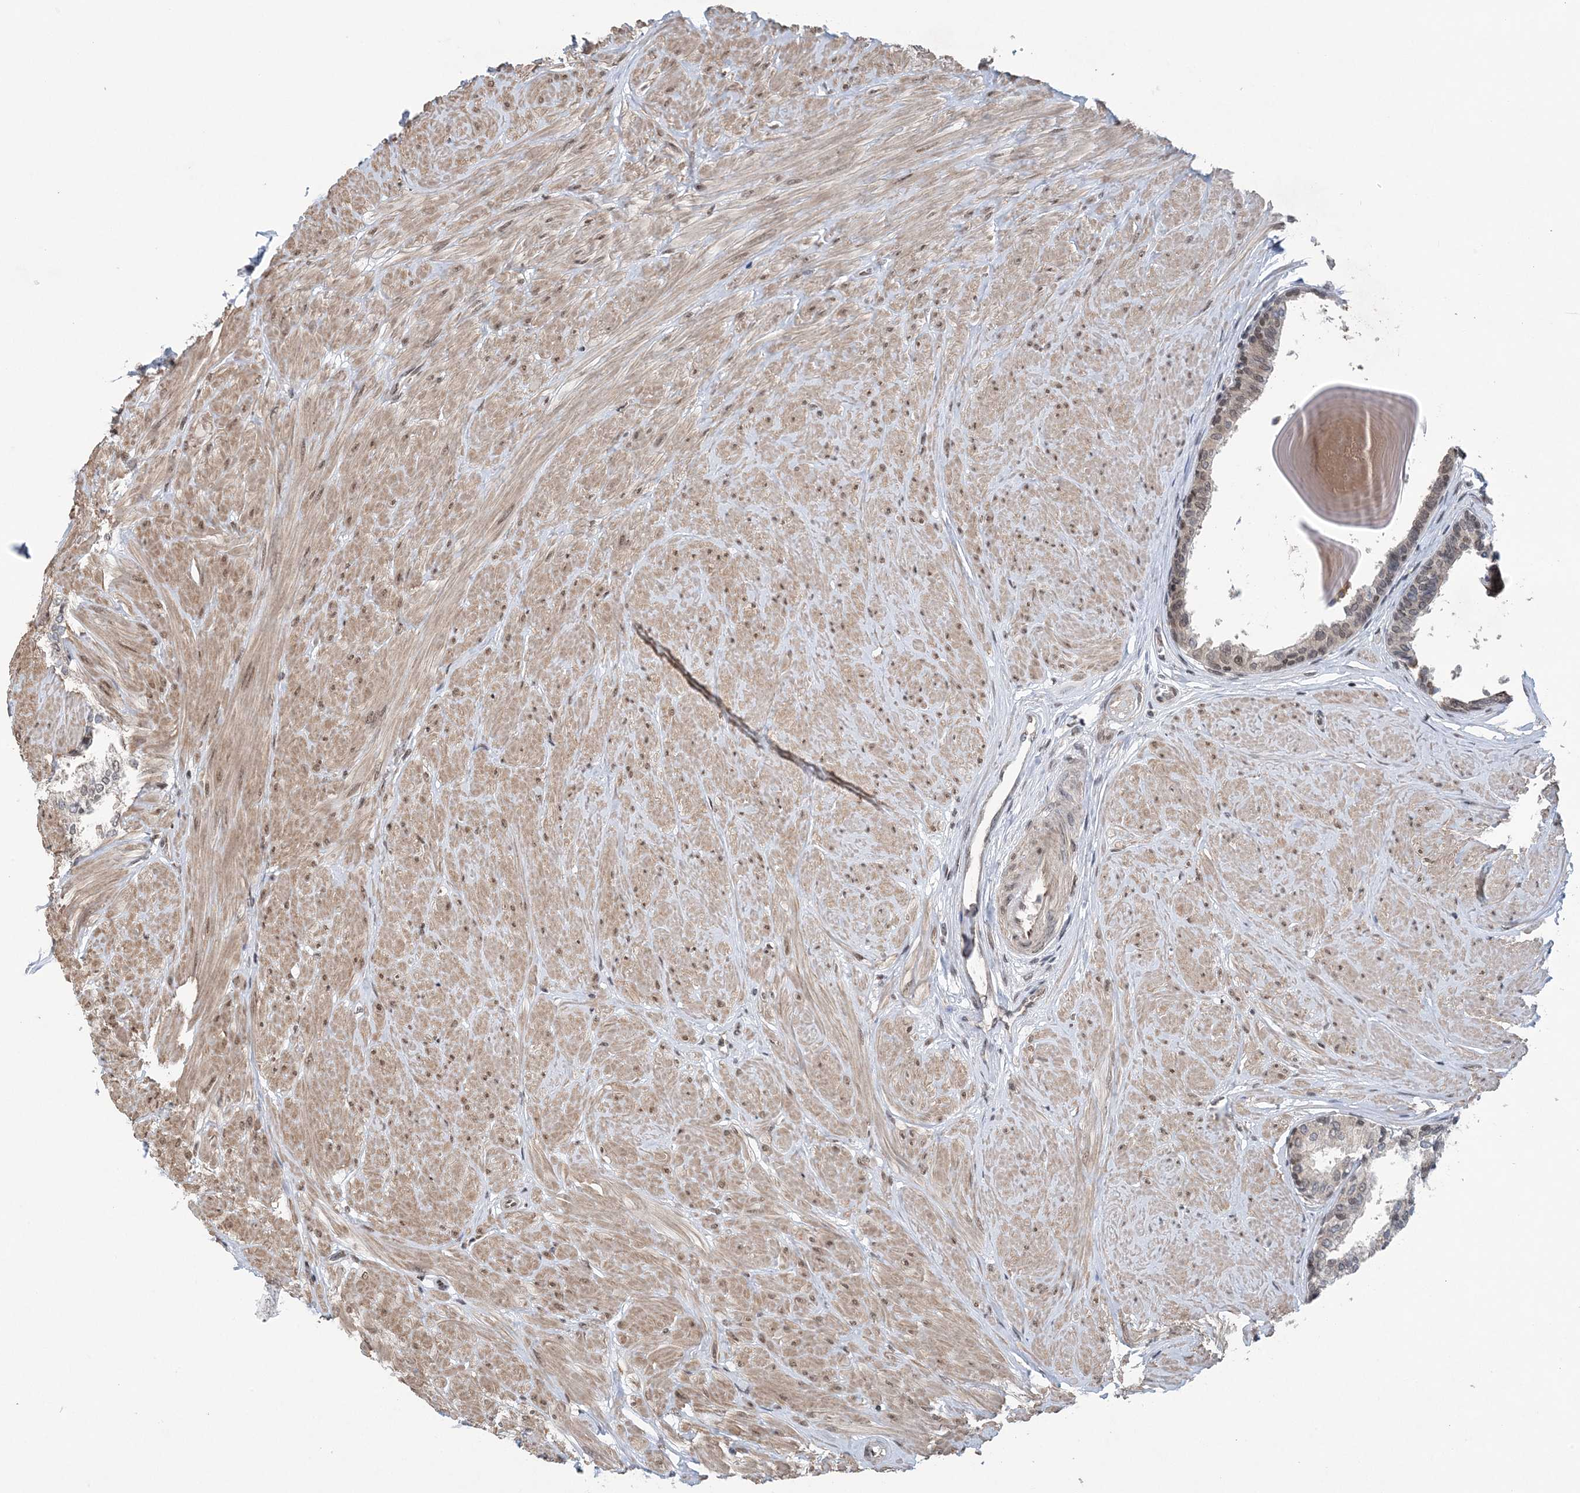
{"staining": {"intensity": "weak", "quantity": ">75%", "location": "nuclear"}, "tissue": "prostate", "cell_type": "Glandular cells", "image_type": "normal", "snomed": [{"axis": "morphology", "description": "Normal tissue, NOS"}, {"axis": "topography", "description": "Prostate"}], "caption": "Brown immunohistochemical staining in unremarkable human prostate demonstrates weak nuclear expression in approximately >75% of glandular cells.", "gene": "CCDC152", "patient": {"sex": "male", "age": 48}}